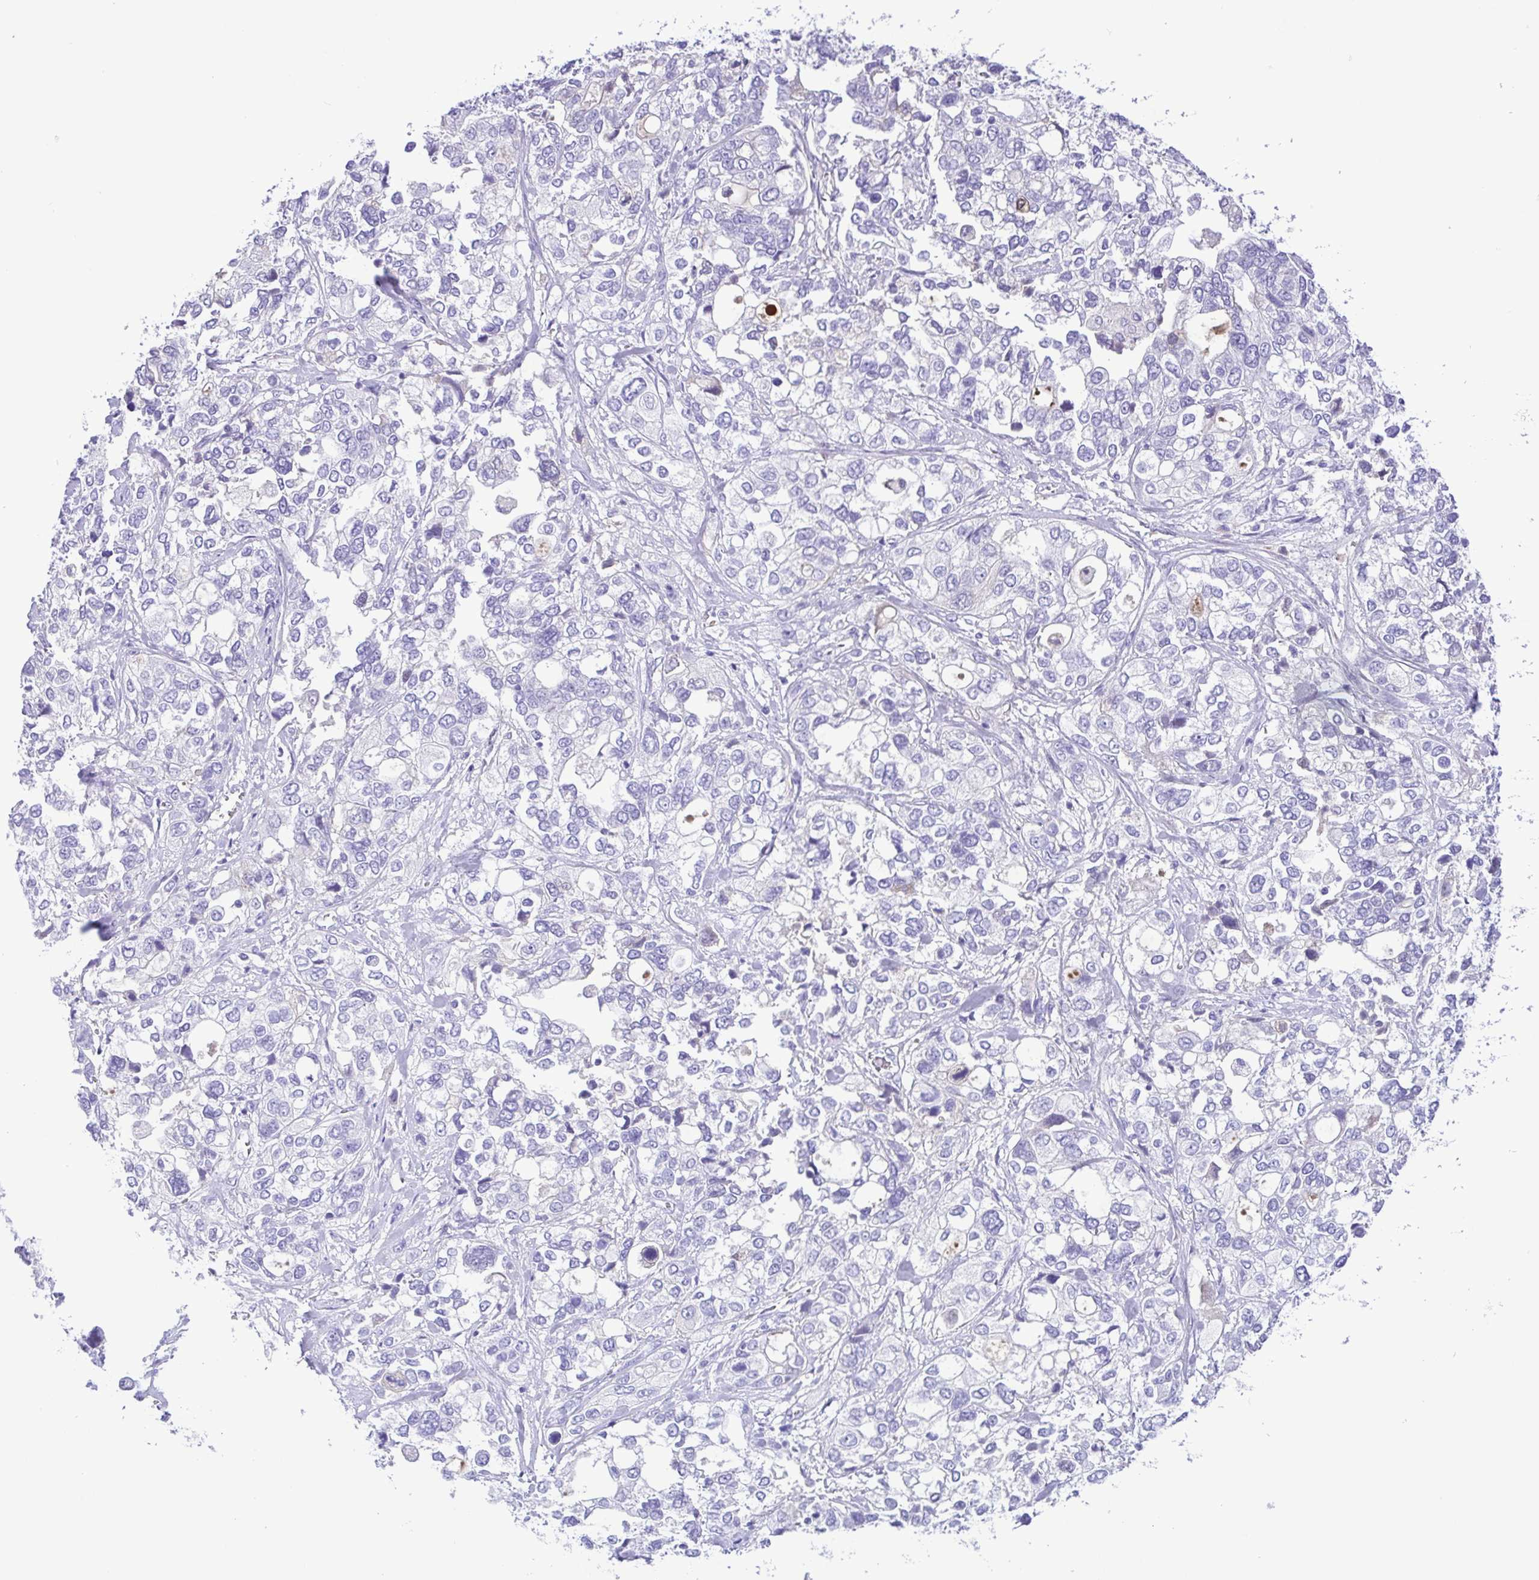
{"staining": {"intensity": "negative", "quantity": "none", "location": "none"}, "tissue": "stomach cancer", "cell_type": "Tumor cells", "image_type": "cancer", "snomed": [{"axis": "morphology", "description": "Adenocarcinoma, NOS"}, {"axis": "topography", "description": "Stomach, upper"}], "caption": "Protein analysis of adenocarcinoma (stomach) reveals no significant positivity in tumor cells. The staining was performed using DAB (3,3'-diaminobenzidine) to visualize the protein expression in brown, while the nuclei were stained in blue with hematoxylin (Magnification: 20x).", "gene": "IGFL1", "patient": {"sex": "female", "age": 81}}